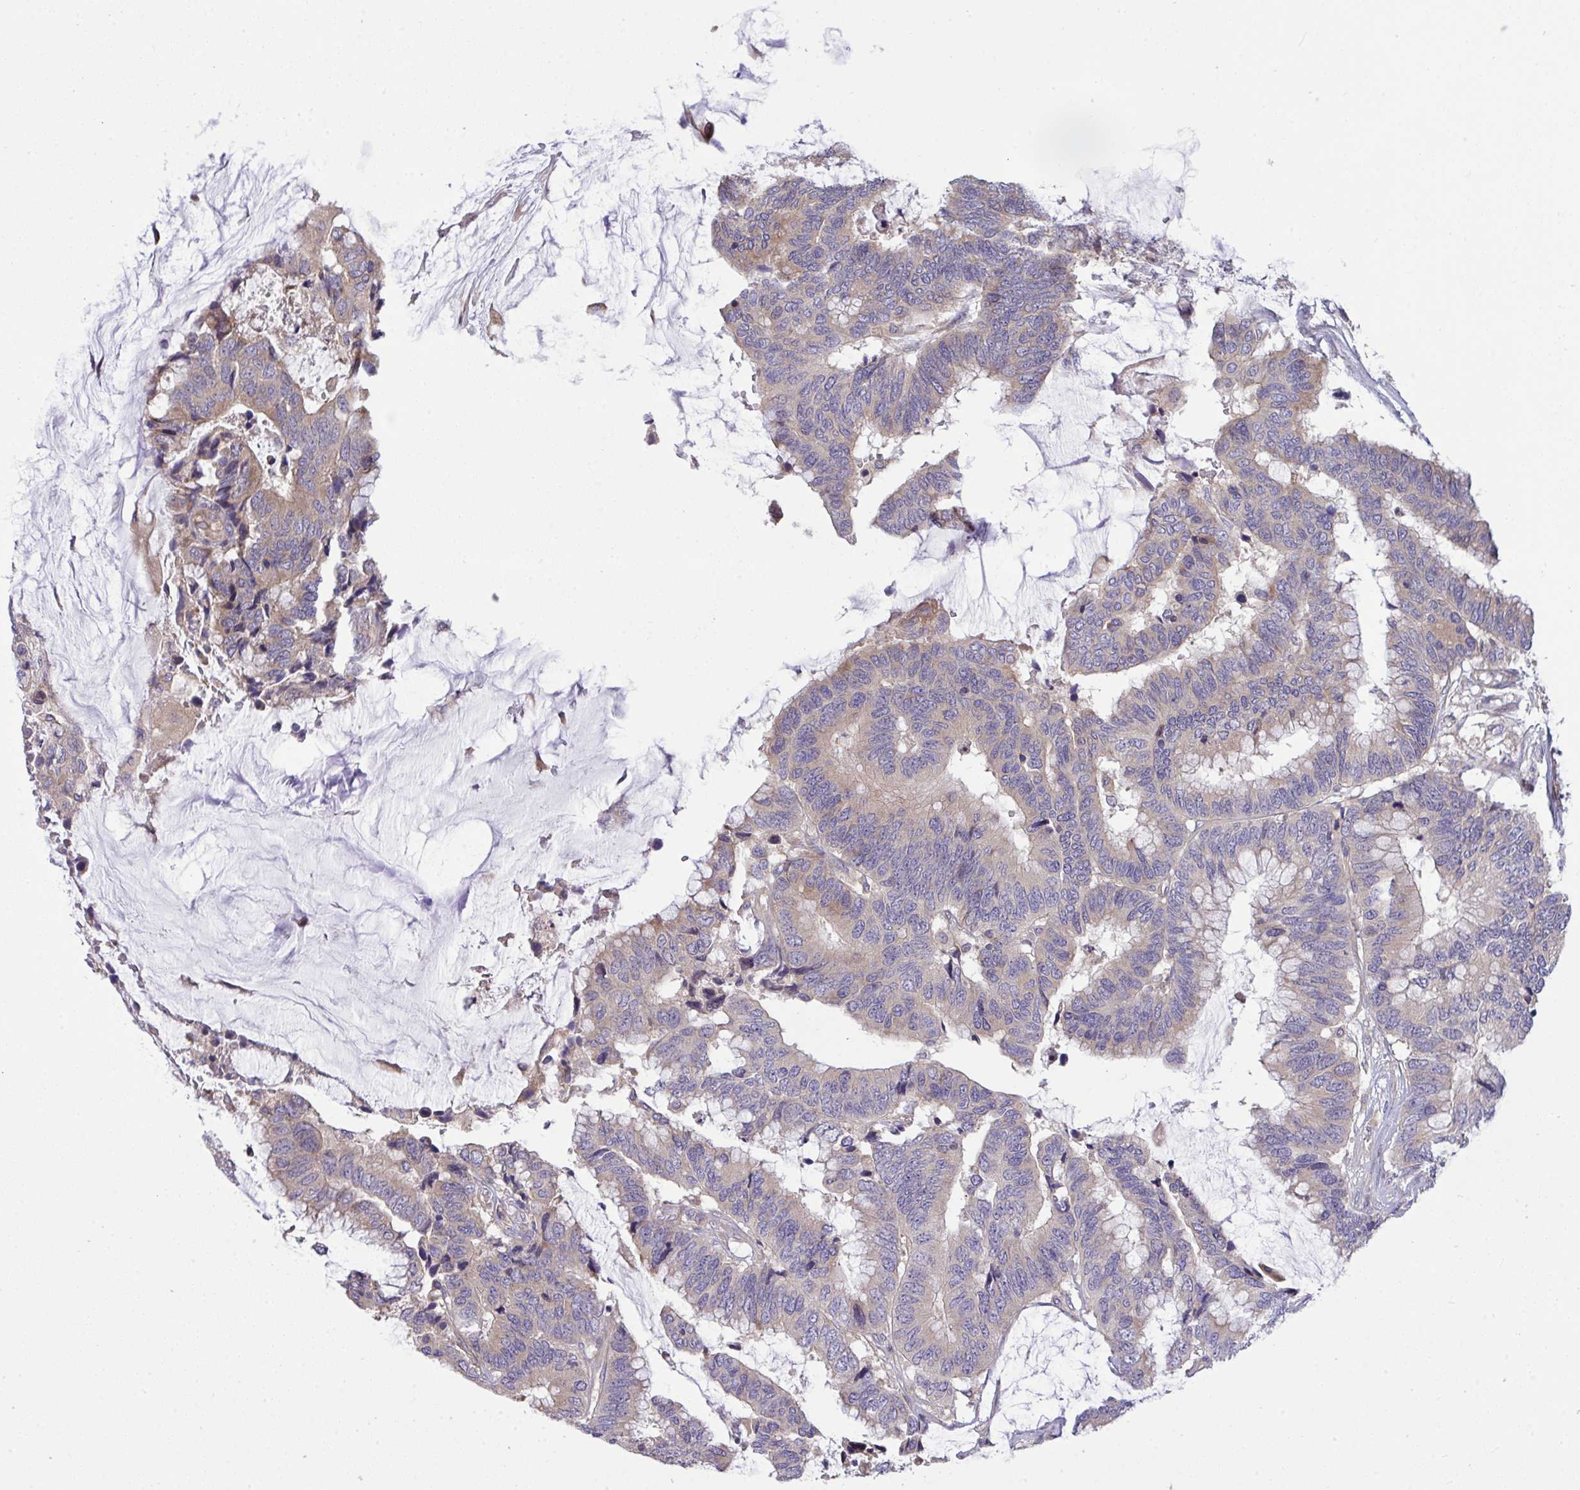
{"staining": {"intensity": "weak", "quantity": "<25%", "location": "cytoplasmic/membranous"}, "tissue": "colorectal cancer", "cell_type": "Tumor cells", "image_type": "cancer", "snomed": [{"axis": "morphology", "description": "Adenocarcinoma, NOS"}, {"axis": "topography", "description": "Rectum"}], "caption": "A histopathology image of human colorectal cancer is negative for staining in tumor cells.", "gene": "GRB14", "patient": {"sex": "female", "age": 59}}